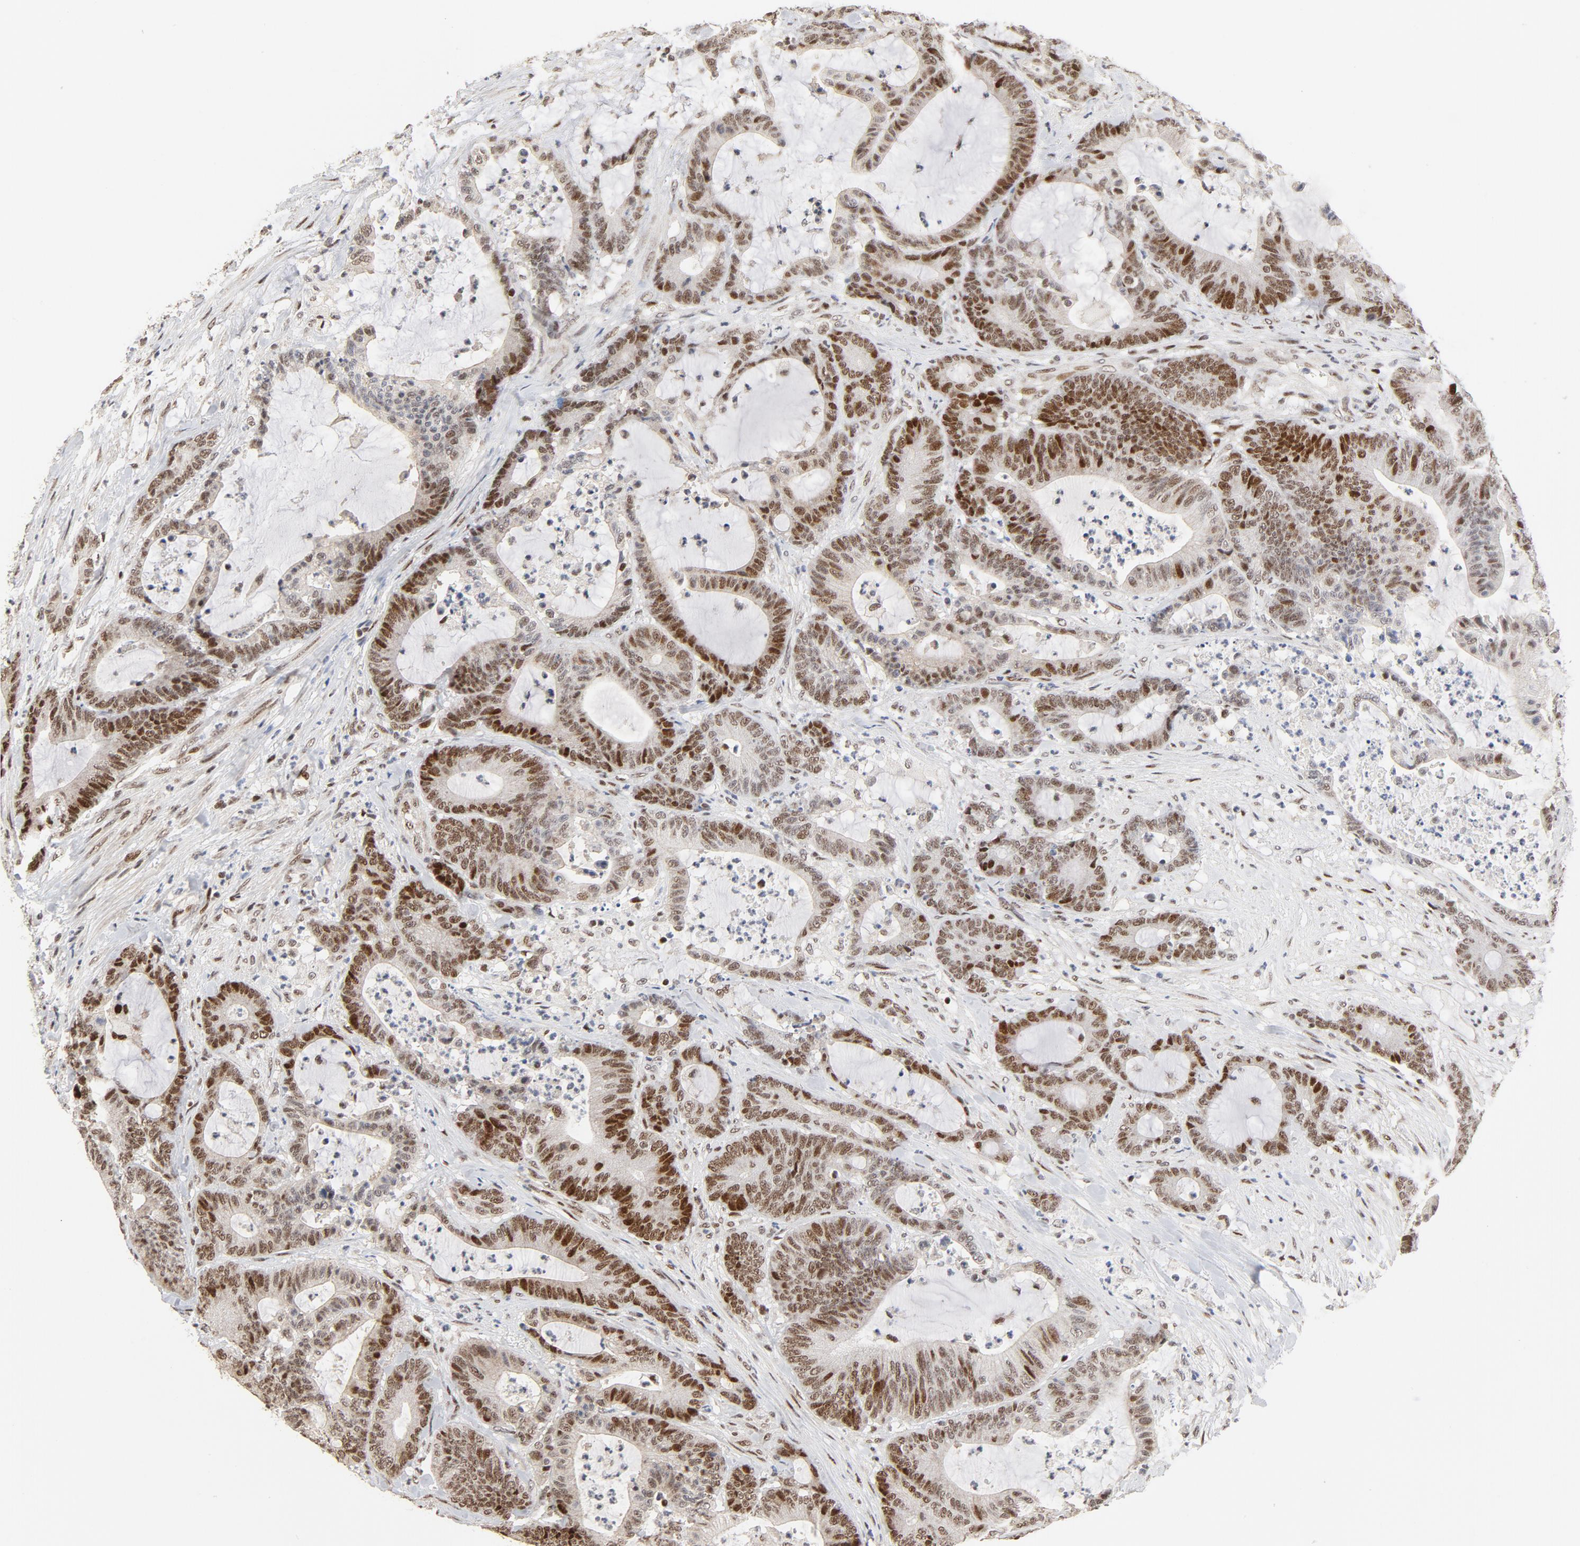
{"staining": {"intensity": "moderate", "quantity": ">75%", "location": "nuclear"}, "tissue": "colorectal cancer", "cell_type": "Tumor cells", "image_type": "cancer", "snomed": [{"axis": "morphology", "description": "Adenocarcinoma, NOS"}, {"axis": "topography", "description": "Colon"}], "caption": "A high-resolution photomicrograph shows immunohistochemistry (IHC) staining of colorectal cancer, which shows moderate nuclear positivity in about >75% of tumor cells.", "gene": "GTF2I", "patient": {"sex": "female", "age": 84}}